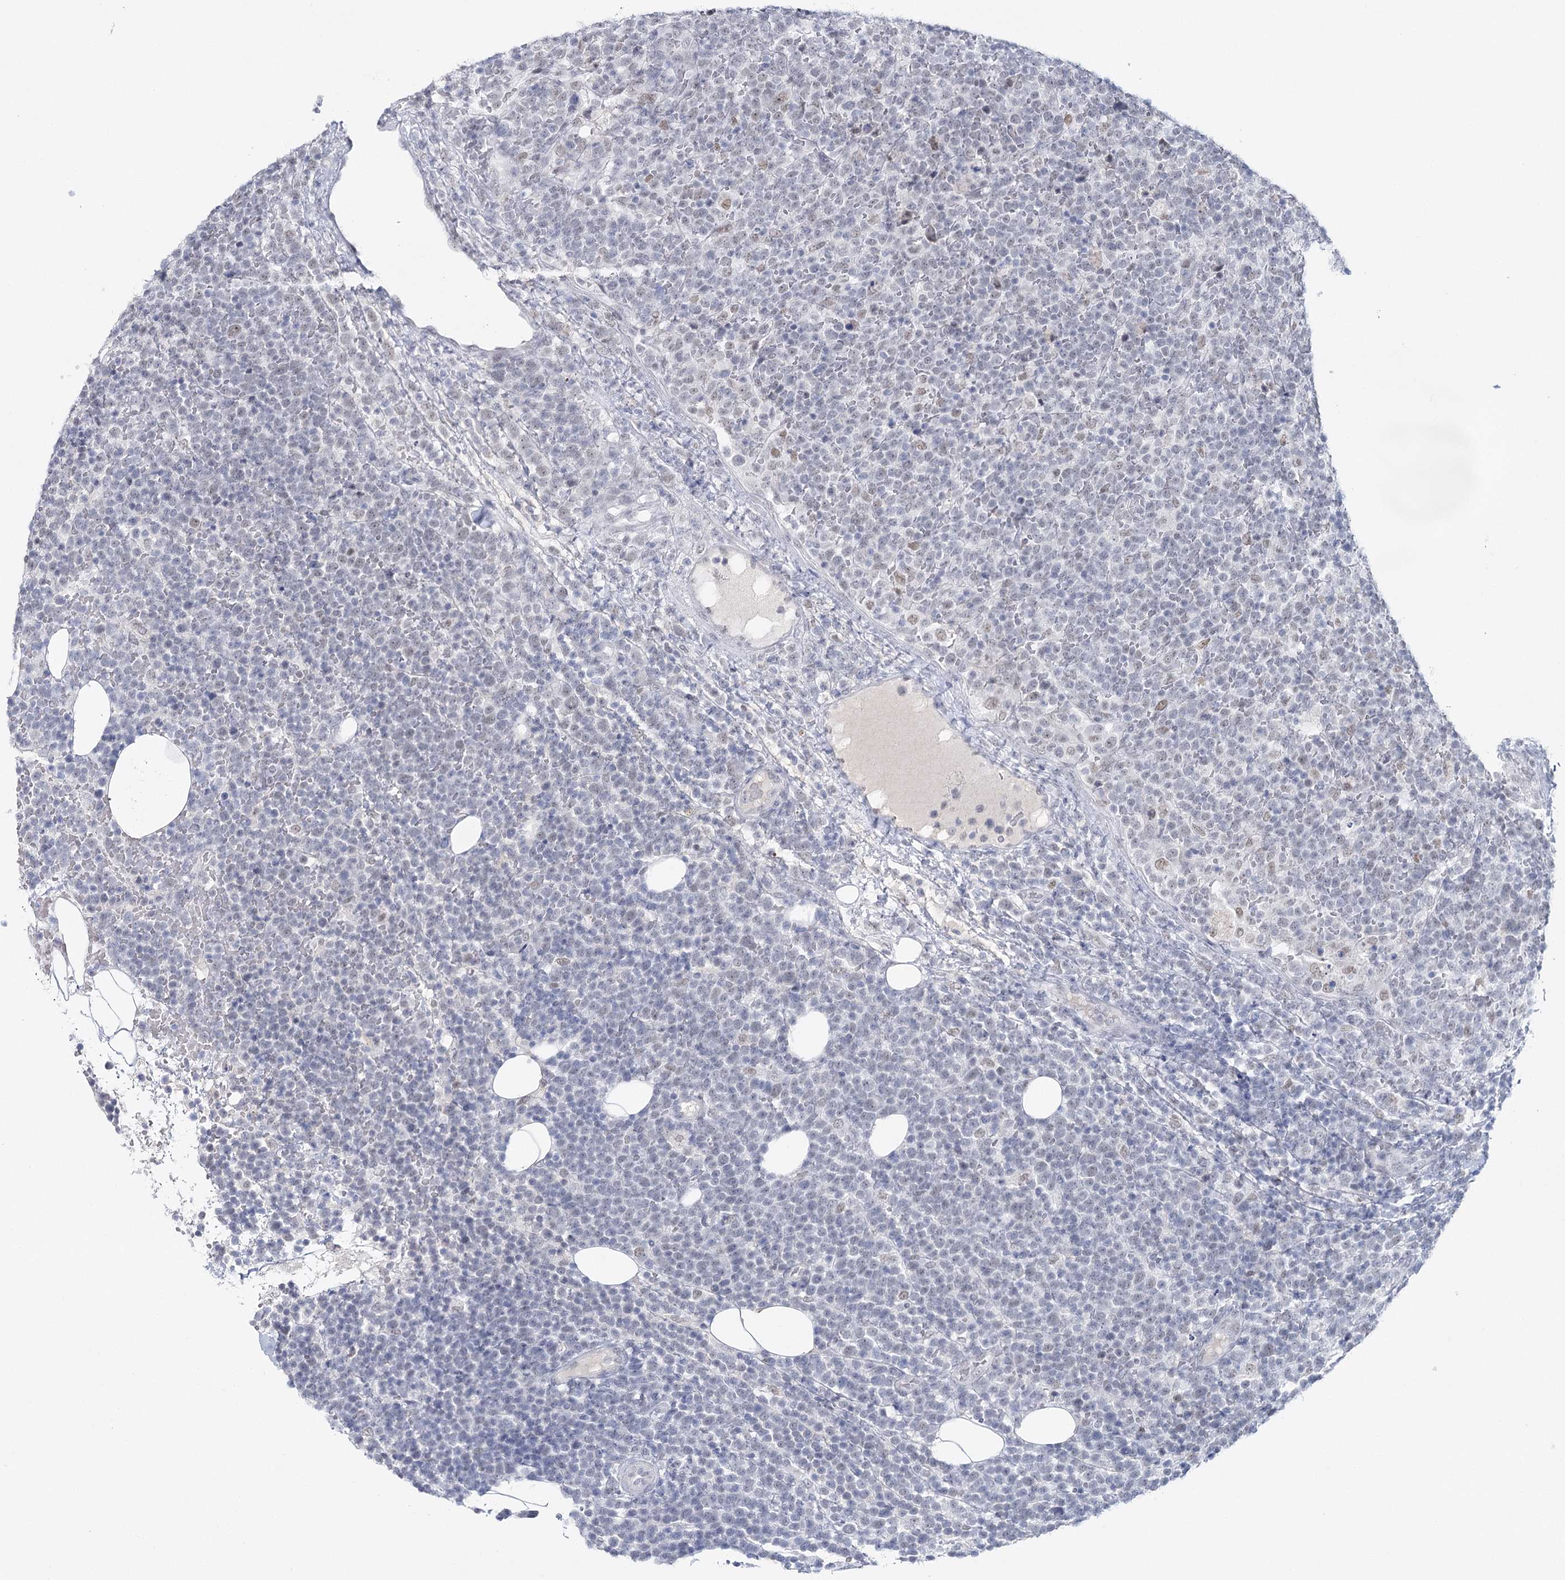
{"staining": {"intensity": "weak", "quantity": "<25%", "location": "nuclear"}, "tissue": "lymphoma", "cell_type": "Tumor cells", "image_type": "cancer", "snomed": [{"axis": "morphology", "description": "Malignant lymphoma, non-Hodgkin's type, High grade"}, {"axis": "topography", "description": "Lymph node"}], "caption": "The histopathology image shows no significant expression in tumor cells of lymphoma. (DAB (3,3'-diaminobenzidine) immunohistochemistry (IHC) visualized using brightfield microscopy, high magnification).", "gene": "ZC3H8", "patient": {"sex": "male", "age": 61}}